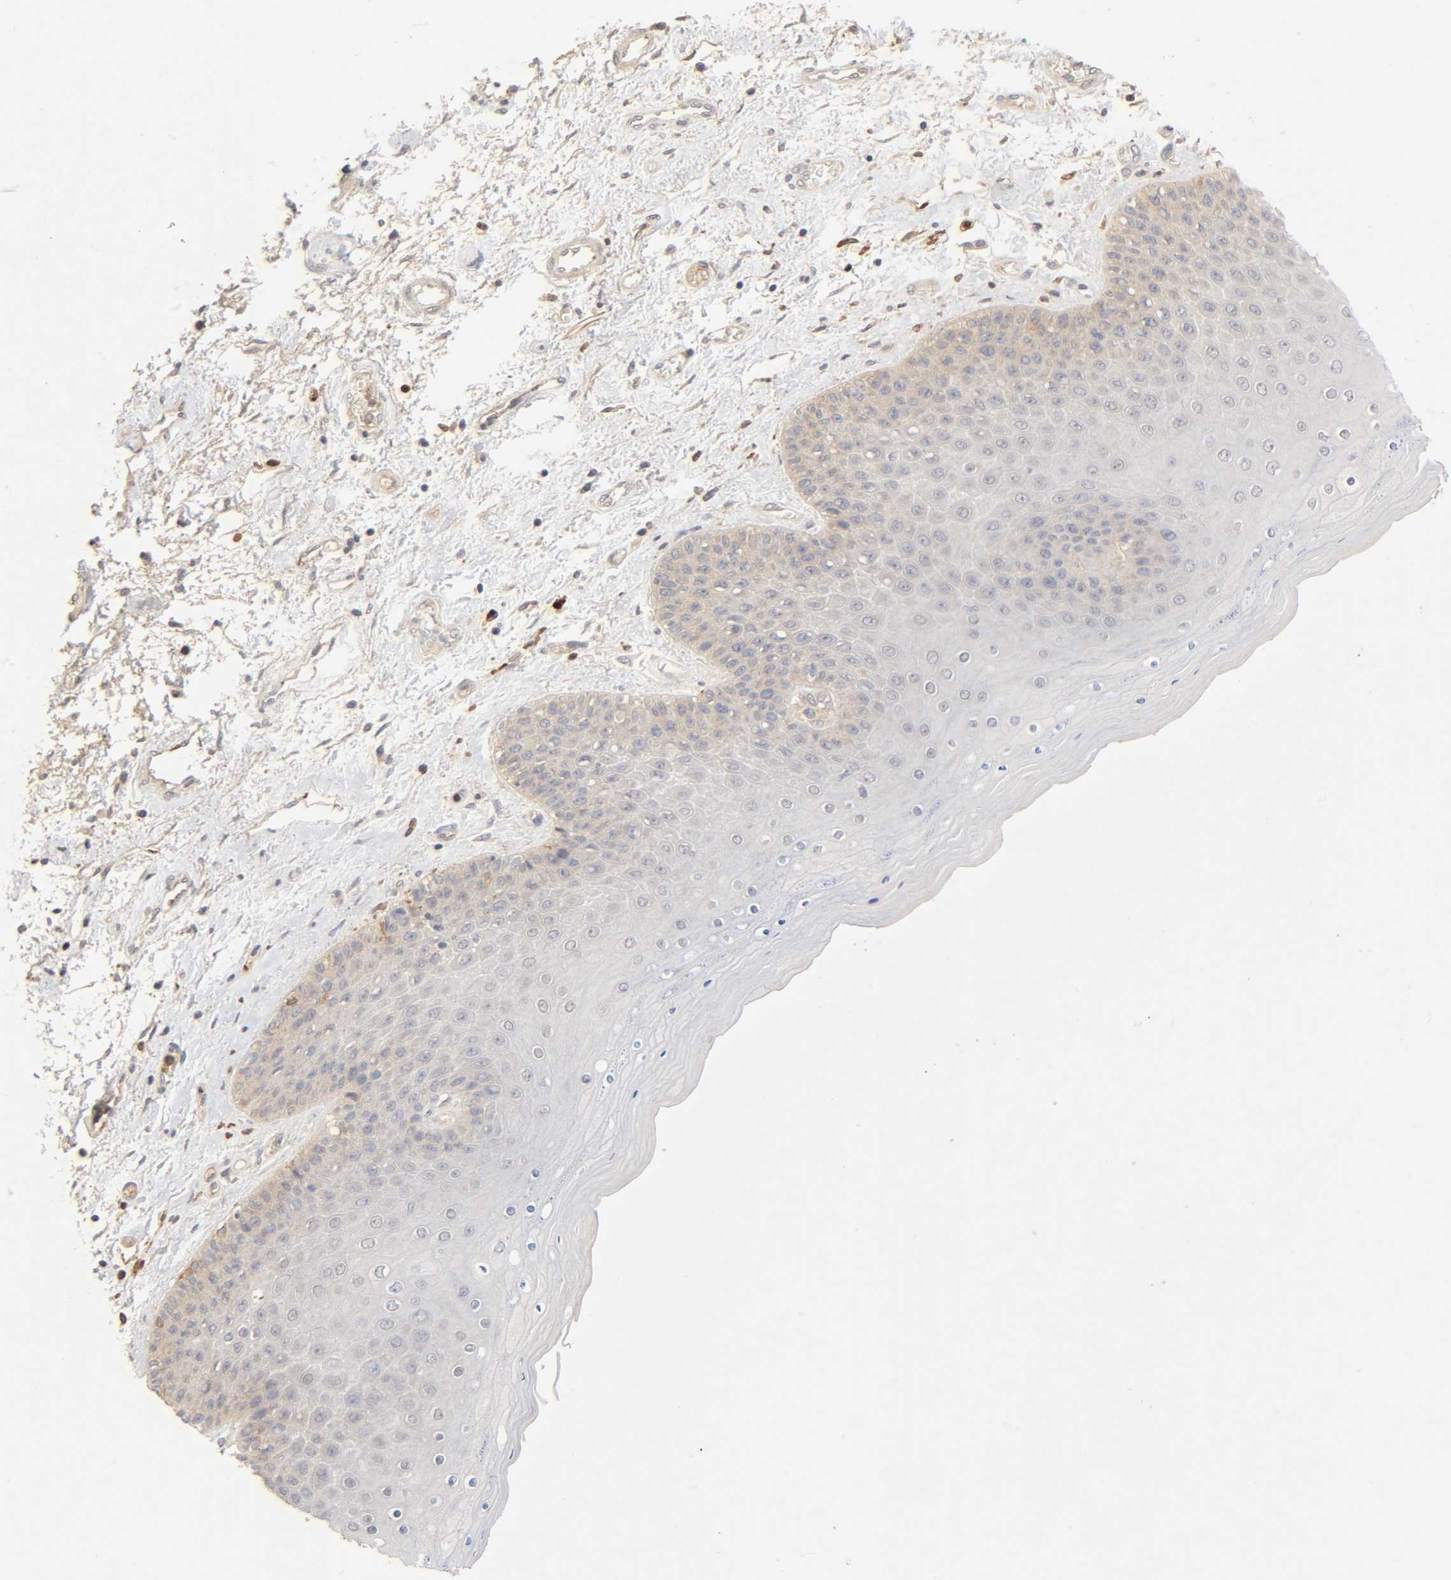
{"staining": {"intensity": "weak", "quantity": "<25%", "location": "cytoplasmic/membranous"}, "tissue": "skin", "cell_type": "Epidermal cells", "image_type": "normal", "snomed": [{"axis": "morphology", "description": "Normal tissue, NOS"}, {"axis": "topography", "description": "Anal"}], "caption": "Immunohistochemical staining of unremarkable skin displays no significant expression in epidermal cells.", "gene": "CPB2", "patient": {"sex": "female", "age": 46}}